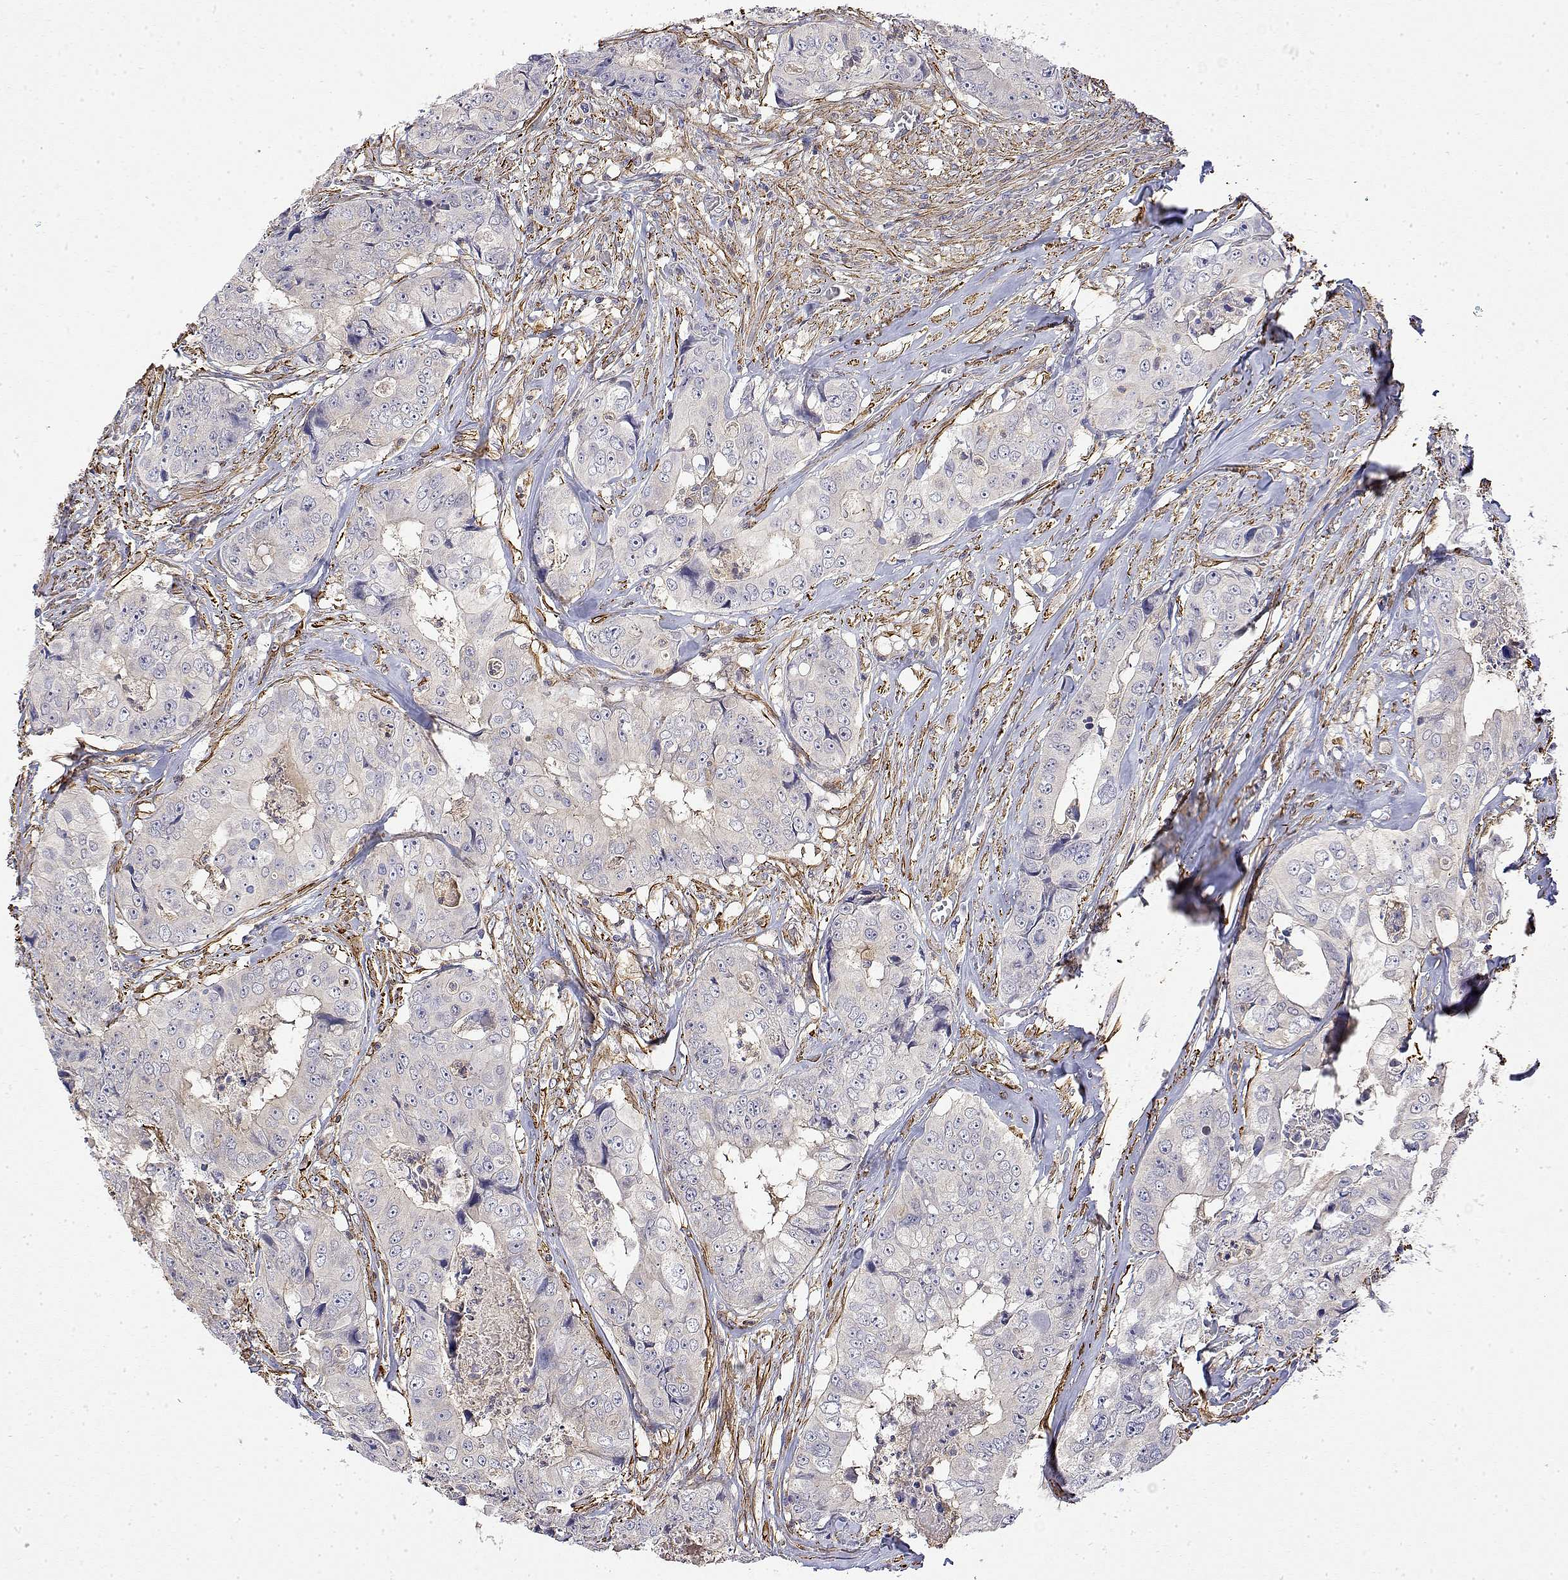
{"staining": {"intensity": "negative", "quantity": "none", "location": "none"}, "tissue": "colorectal cancer", "cell_type": "Tumor cells", "image_type": "cancer", "snomed": [{"axis": "morphology", "description": "Adenocarcinoma, NOS"}, {"axis": "topography", "description": "Rectum"}], "caption": "High power microscopy image of an immunohistochemistry histopathology image of adenocarcinoma (colorectal), revealing no significant staining in tumor cells.", "gene": "SOWAHD", "patient": {"sex": "female", "age": 62}}